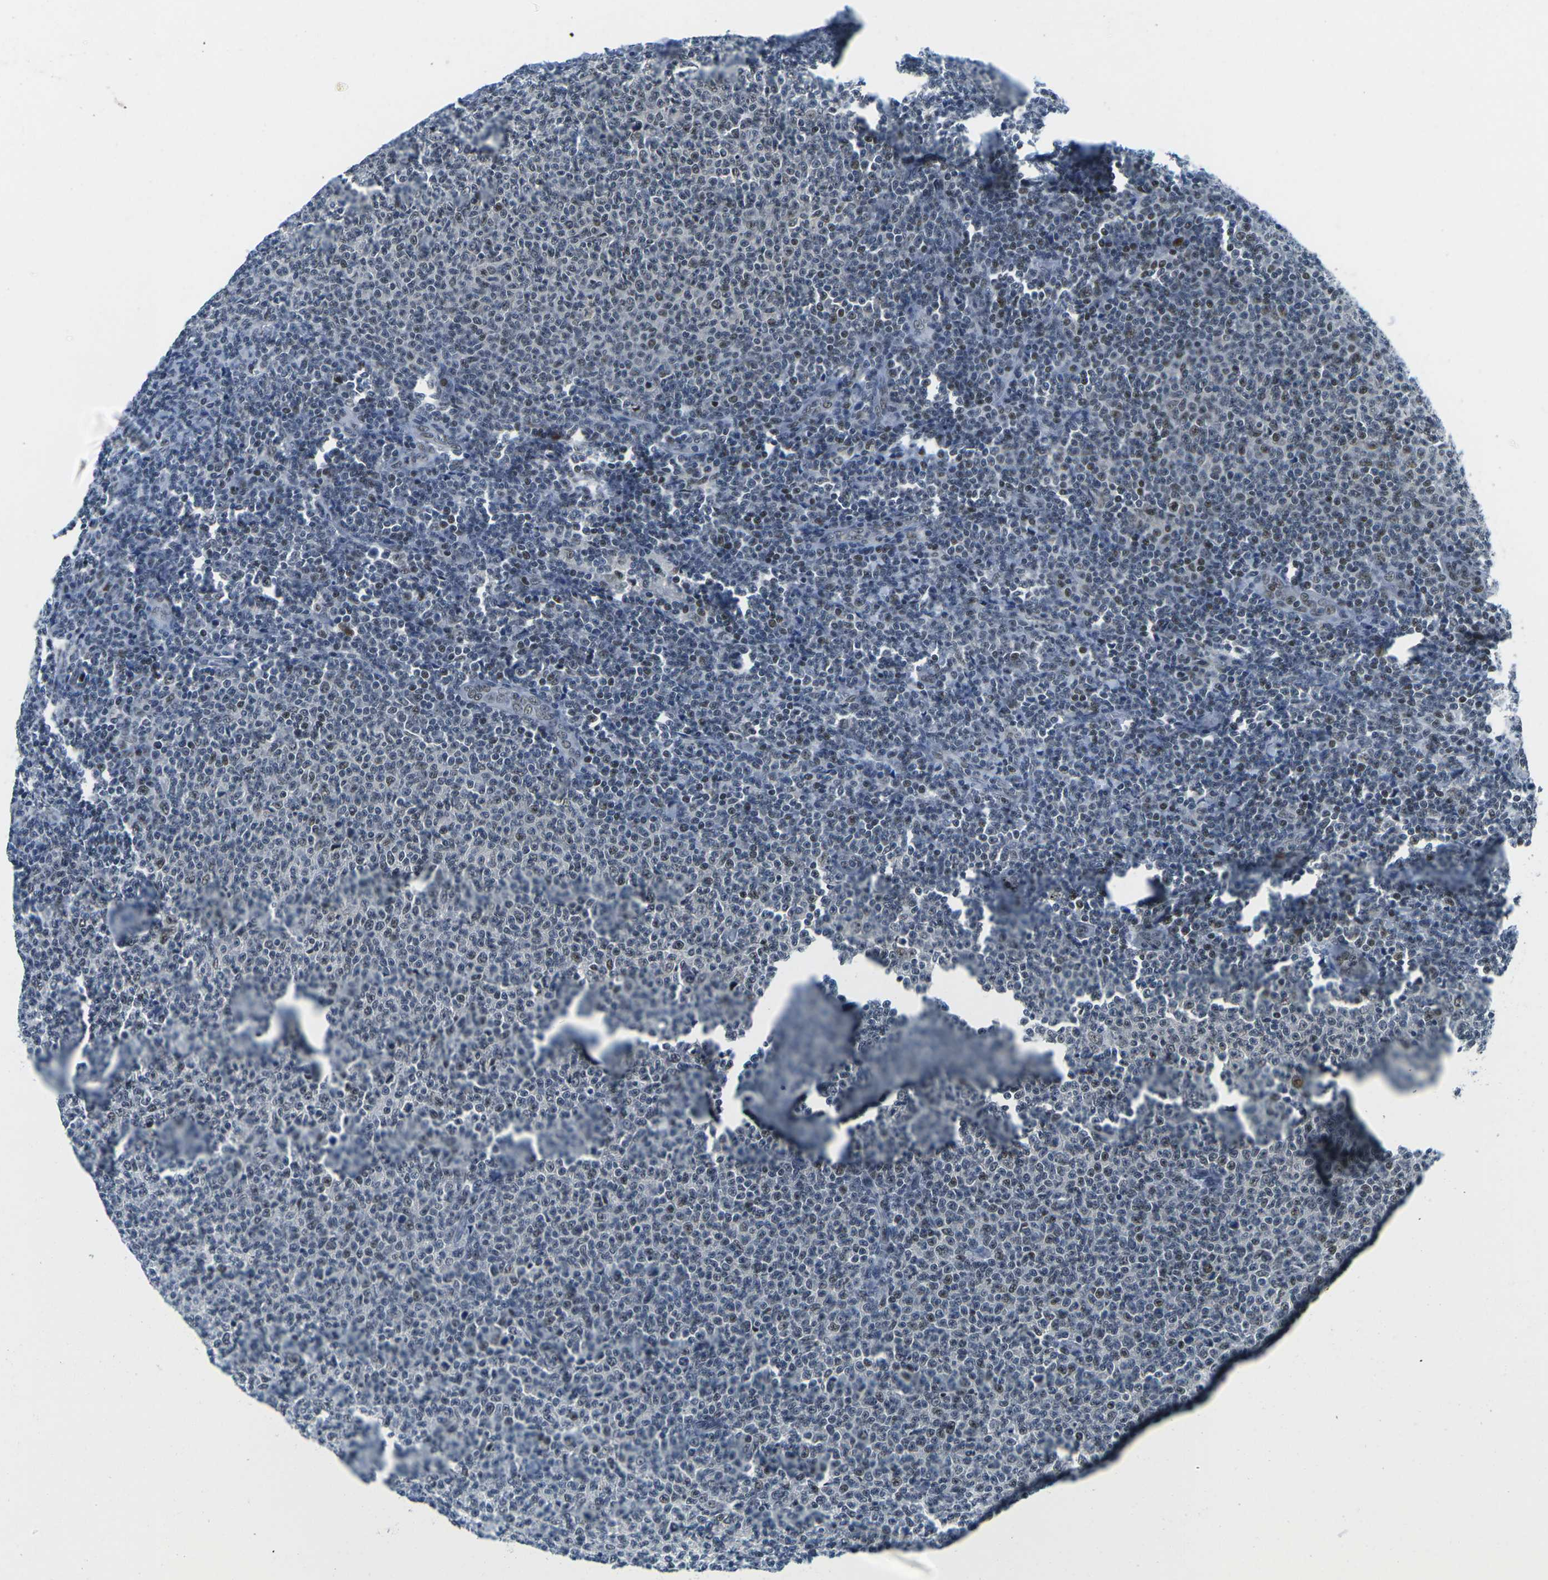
{"staining": {"intensity": "moderate", "quantity": "<25%", "location": "nuclear"}, "tissue": "lymphoma", "cell_type": "Tumor cells", "image_type": "cancer", "snomed": [{"axis": "morphology", "description": "Malignant lymphoma, non-Hodgkin's type, Low grade"}, {"axis": "topography", "description": "Lymph node"}], "caption": "Immunohistochemistry photomicrograph of neoplastic tissue: lymphoma stained using IHC shows low levels of moderate protein expression localized specifically in the nuclear of tumor cells, appearing as a nuclear brown color.", "gene": "PRPF8", "patient": {"sex": "male", "age": 66}}